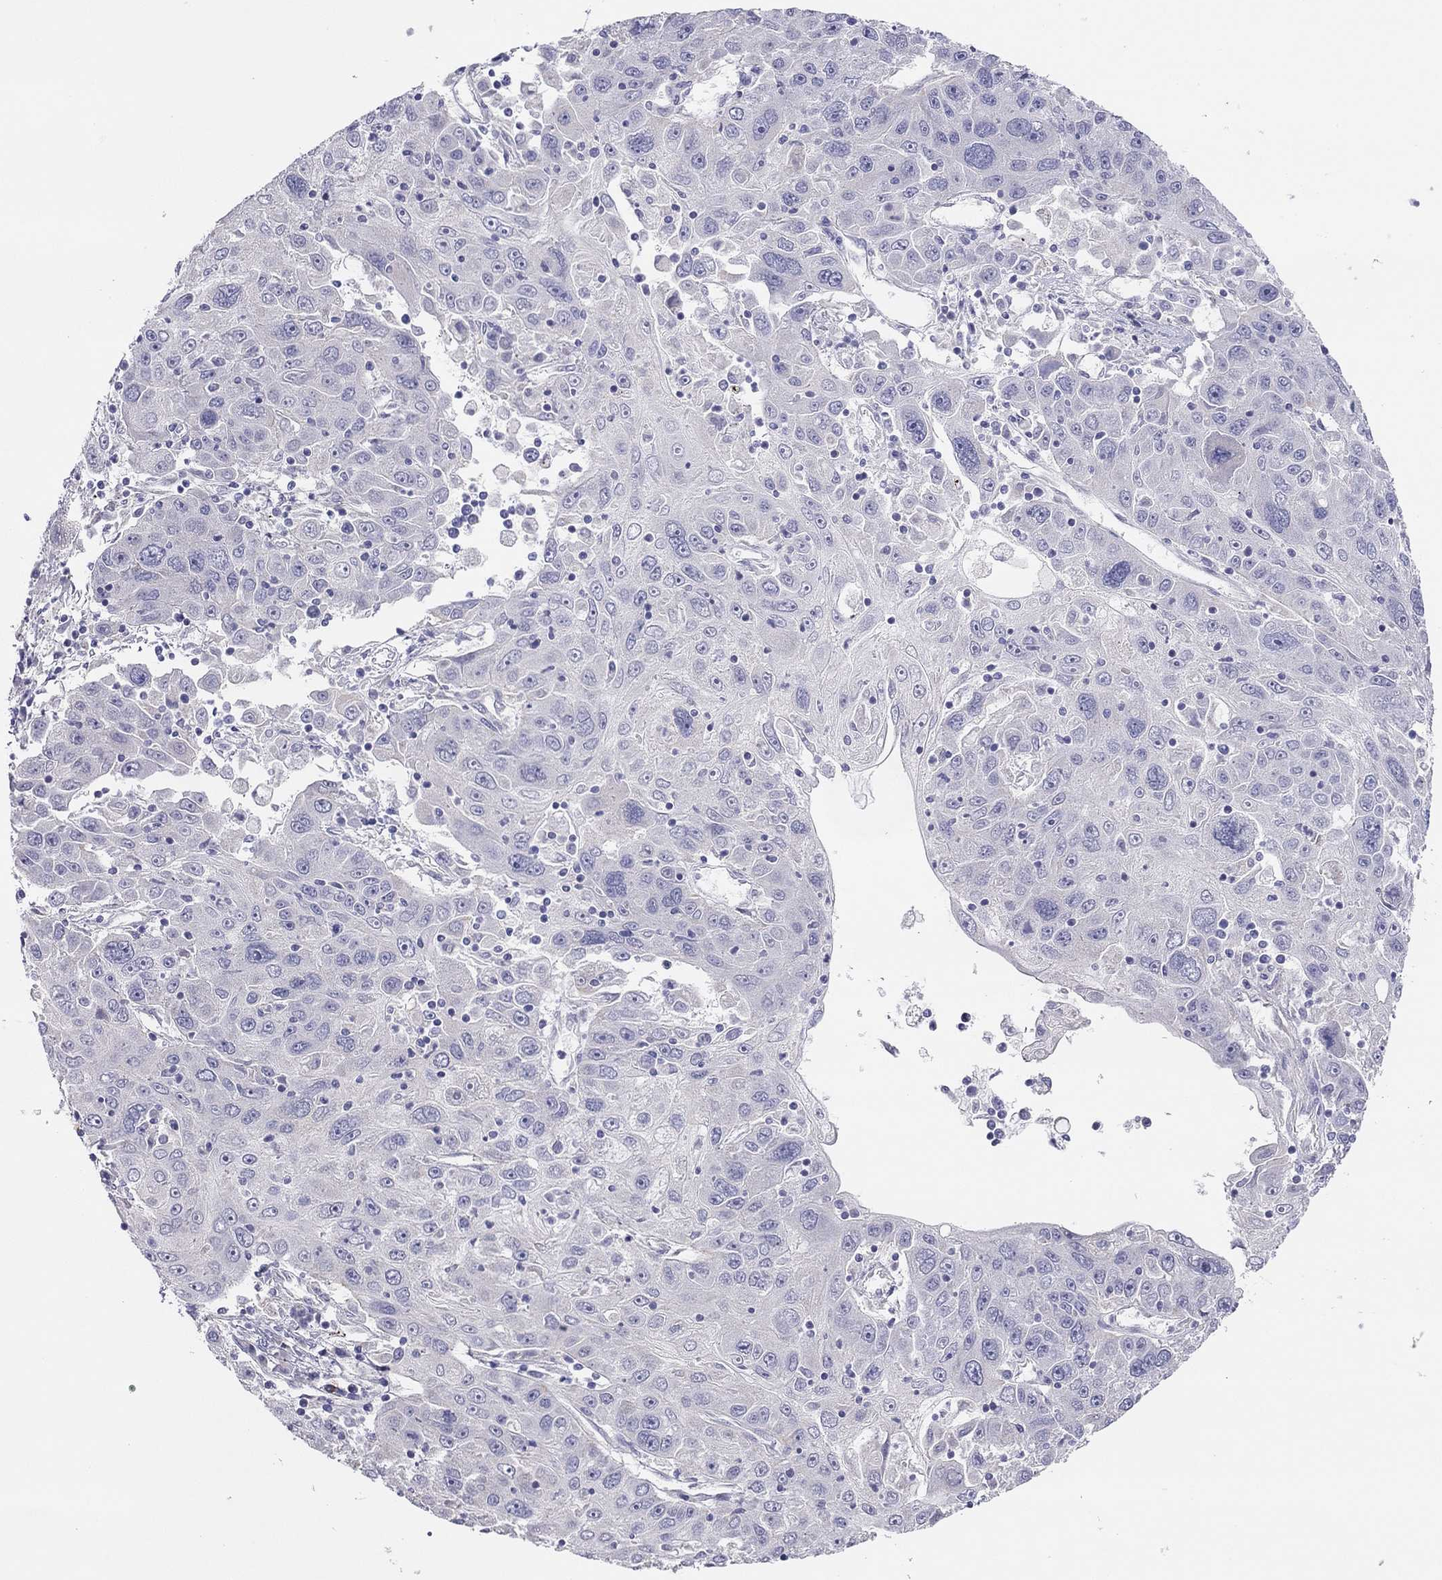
{"staining": {"intensity": "negative", "quantity": "none", "location": "none"}, "tissue": "stomach cancer", "cell_type": "Tumor cells", "image_type": "cancer", "snomed": [{"axis": "morphology", "description": "Adenocarcinoma, NOS"}, {"axis": "topography", "description": "Stomach"}], "caption": "High power microscopy histopathology image of an immunohistochemistry histopathology image of stomach cancer (adenocarcinoma), revealing no significant staining in tumor cells.", "gene": "MGAT4C", "patient": {"sex": "male", "age": 56}}